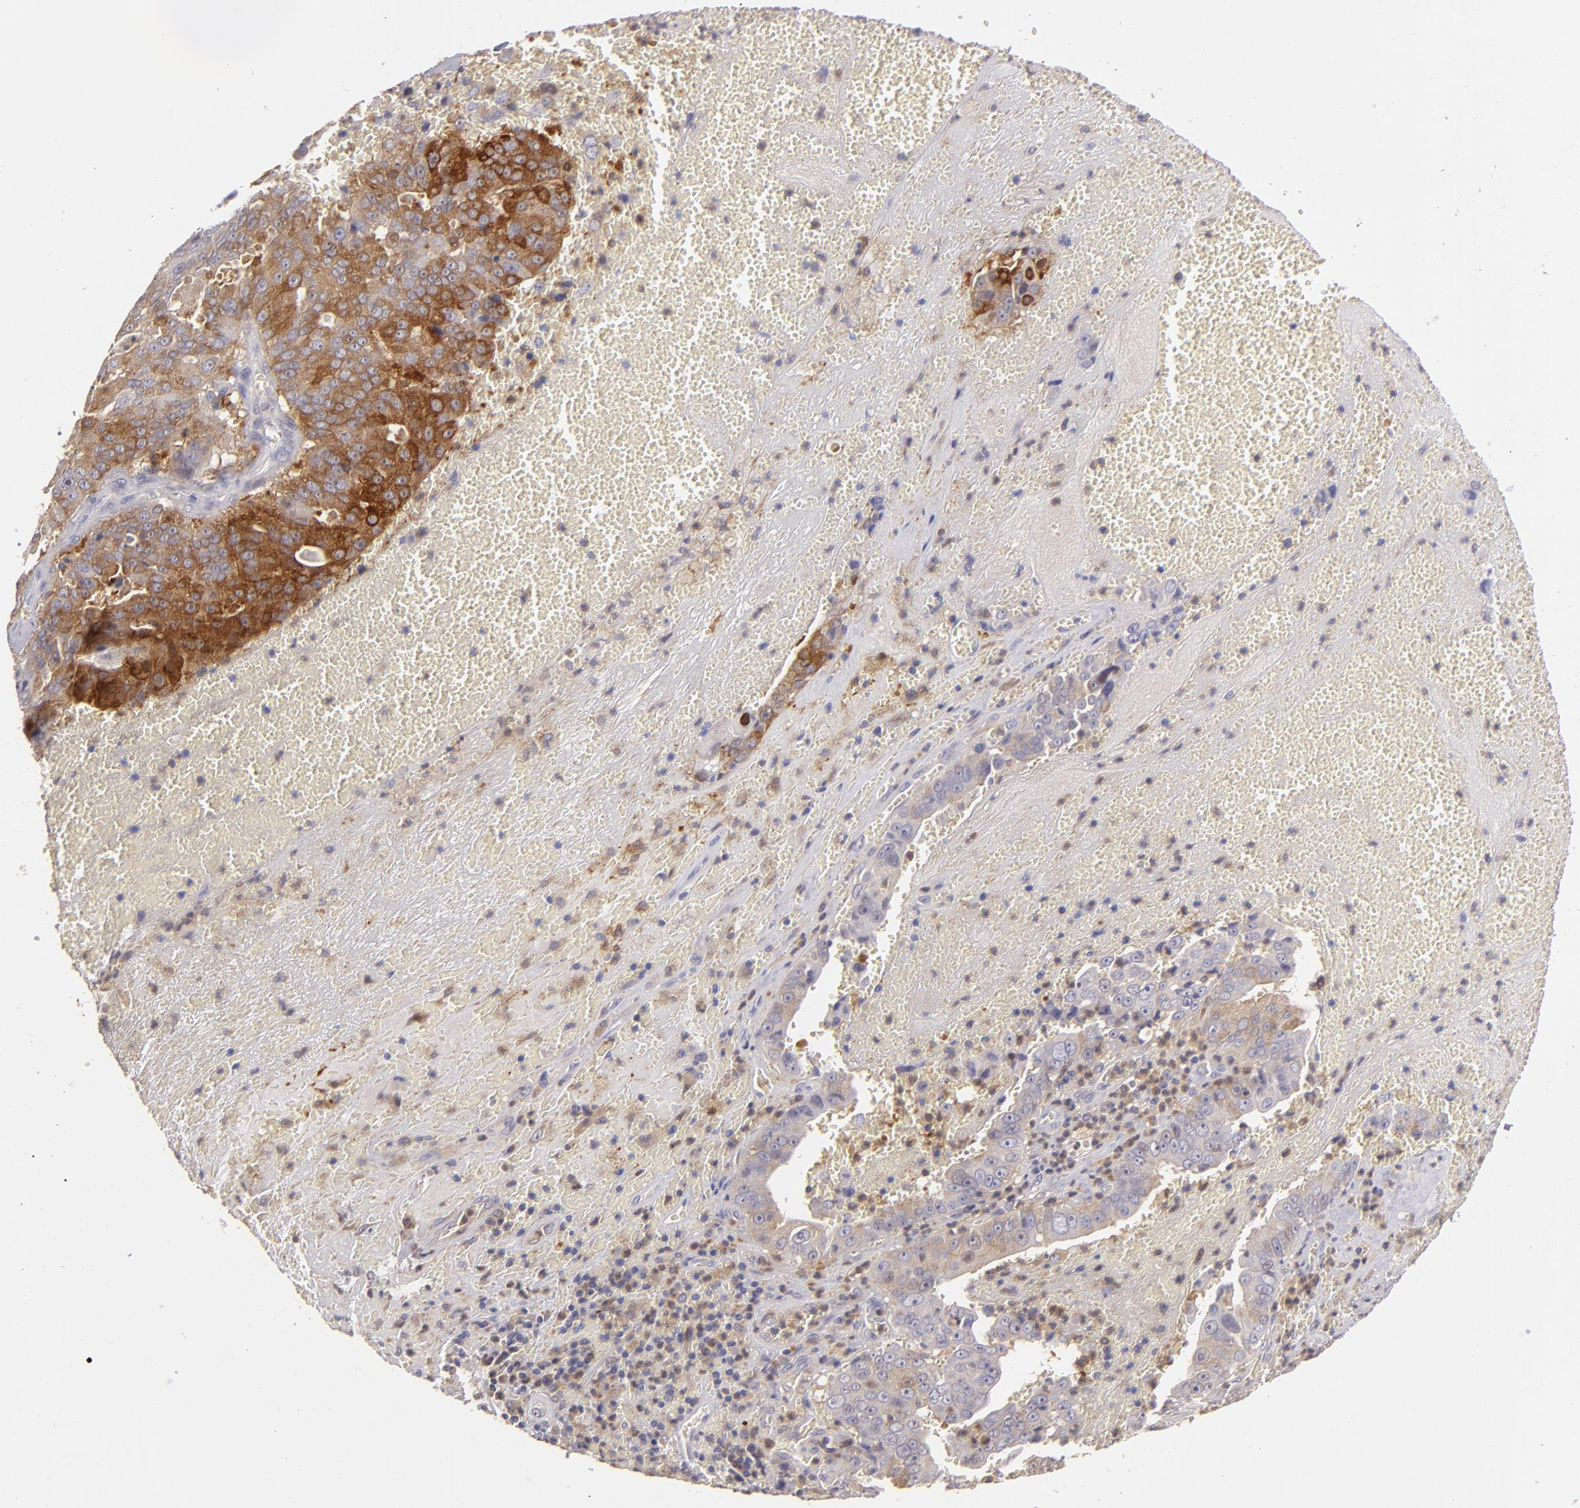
{"staining": {"intensity": "strong", "quantity": ">75%", "location": "cytoplasmic/membranous"}, "tissue": "liver cancer", "cell_type": "Tumor cells", "image_type": "cancer", "snomed": [{"axis": "morphology", "description": "Cholangiocarcinoma"}, {"axis": "topography", "description": "Liver"}], "caption": "Approximately >75% of tumor cells in liver cholangiocarcinoma display strong cytoplasmic/membranous protein expression as visualized by brown immunohistochemical staining.", "gene": "MMP10", "patient": {"sex": "female", "age": 79}}